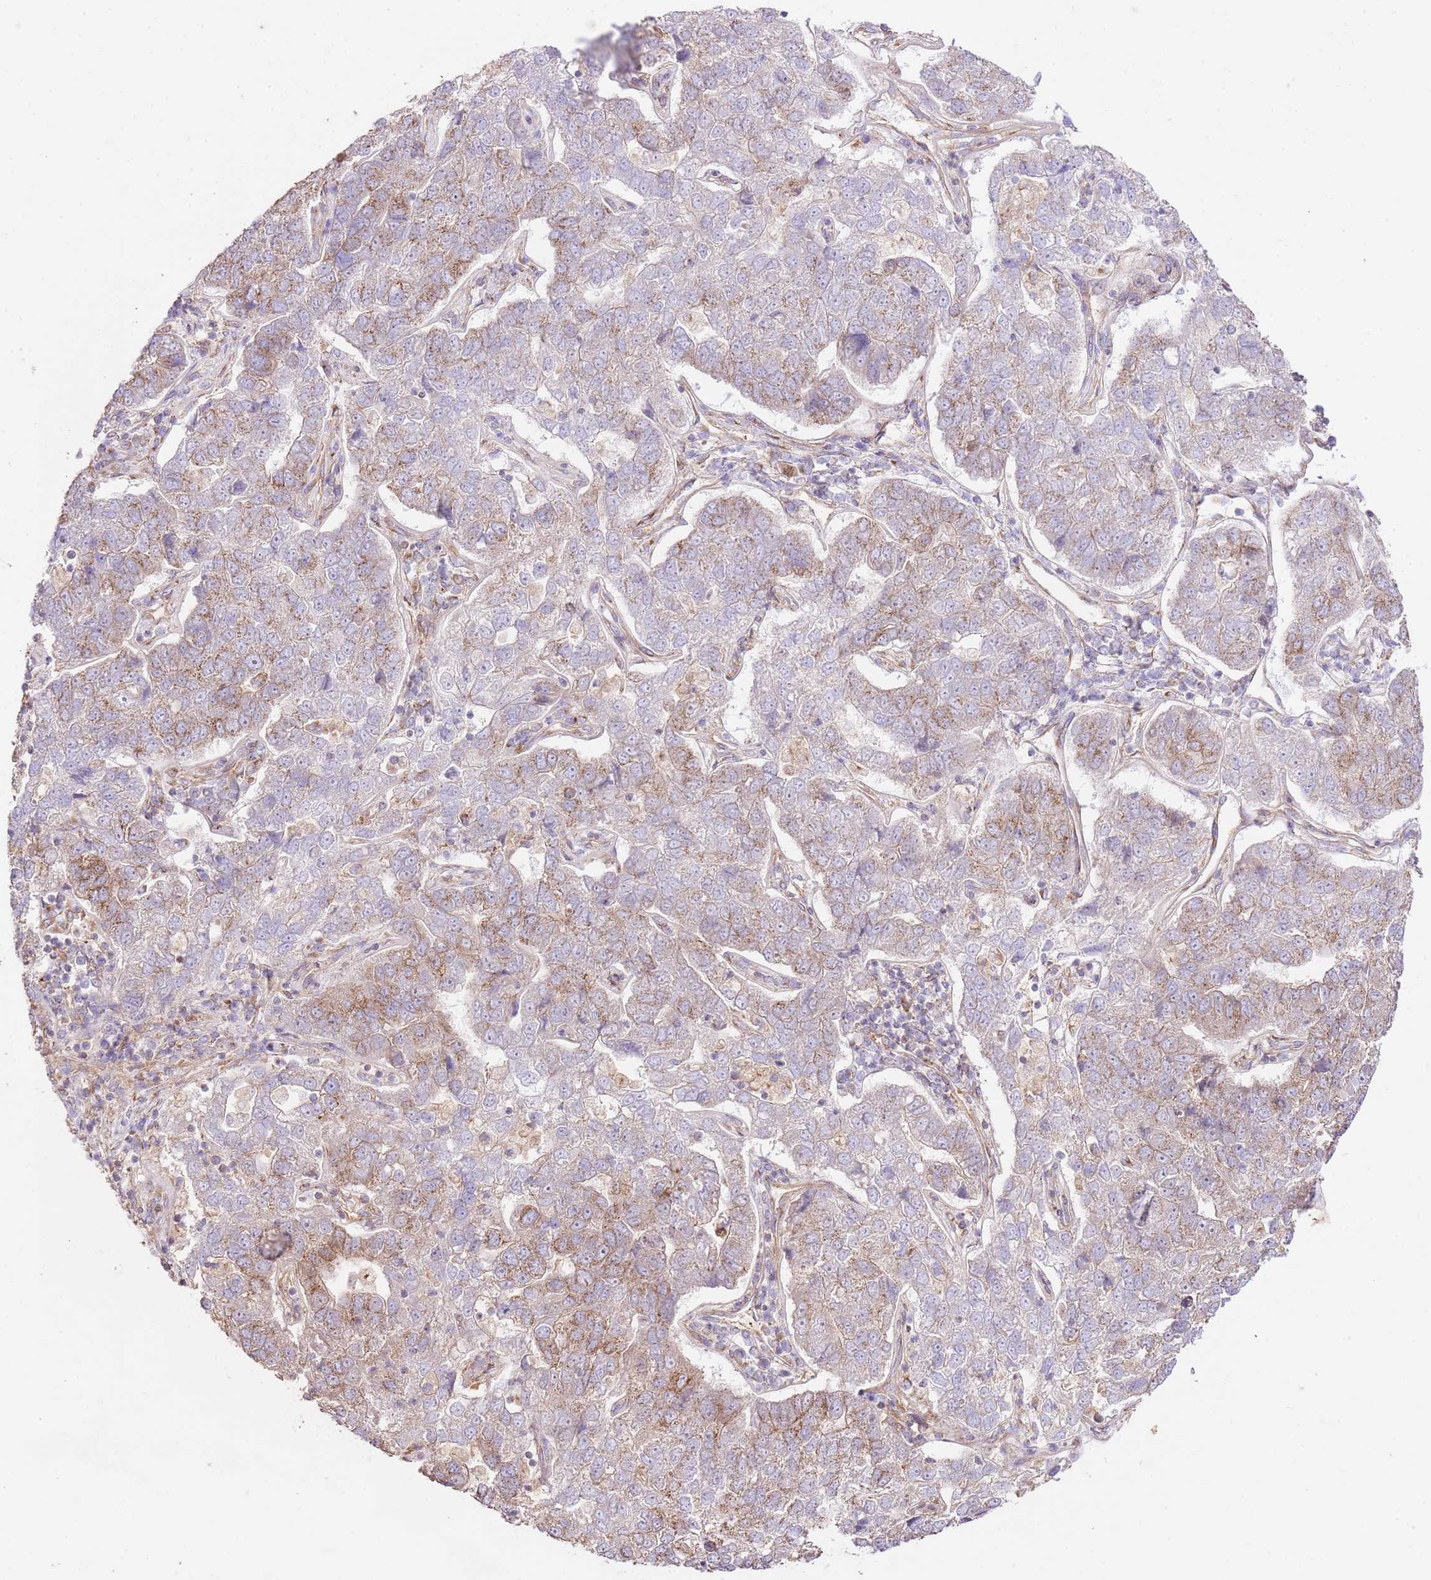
{"staining": {"intensity": "moderate", "quantity": "<25%", "location": "cytoplasmic/membranous"}, "tissue": "pancreatic cancer", "cell_type": "Tumor cells", "image_type": "cancer", "snomed": [{"axis": "morphology", "description": "Adenocarcinoma, NOS"}, {"axis": "topography", "description": "Pancreas"}], "caption": "Immunohistochemistry (IHC) of human adenocarcinoma (pancreatic) exhibits low levels of moderate cytoplasmic/membranous staining in about <25% of tumor cells. The protein of interest is shown in brown color, while the nuclei are stained blue.", "gene": "ZBTB39", "patient": {"sex": "female", "age": 61}}